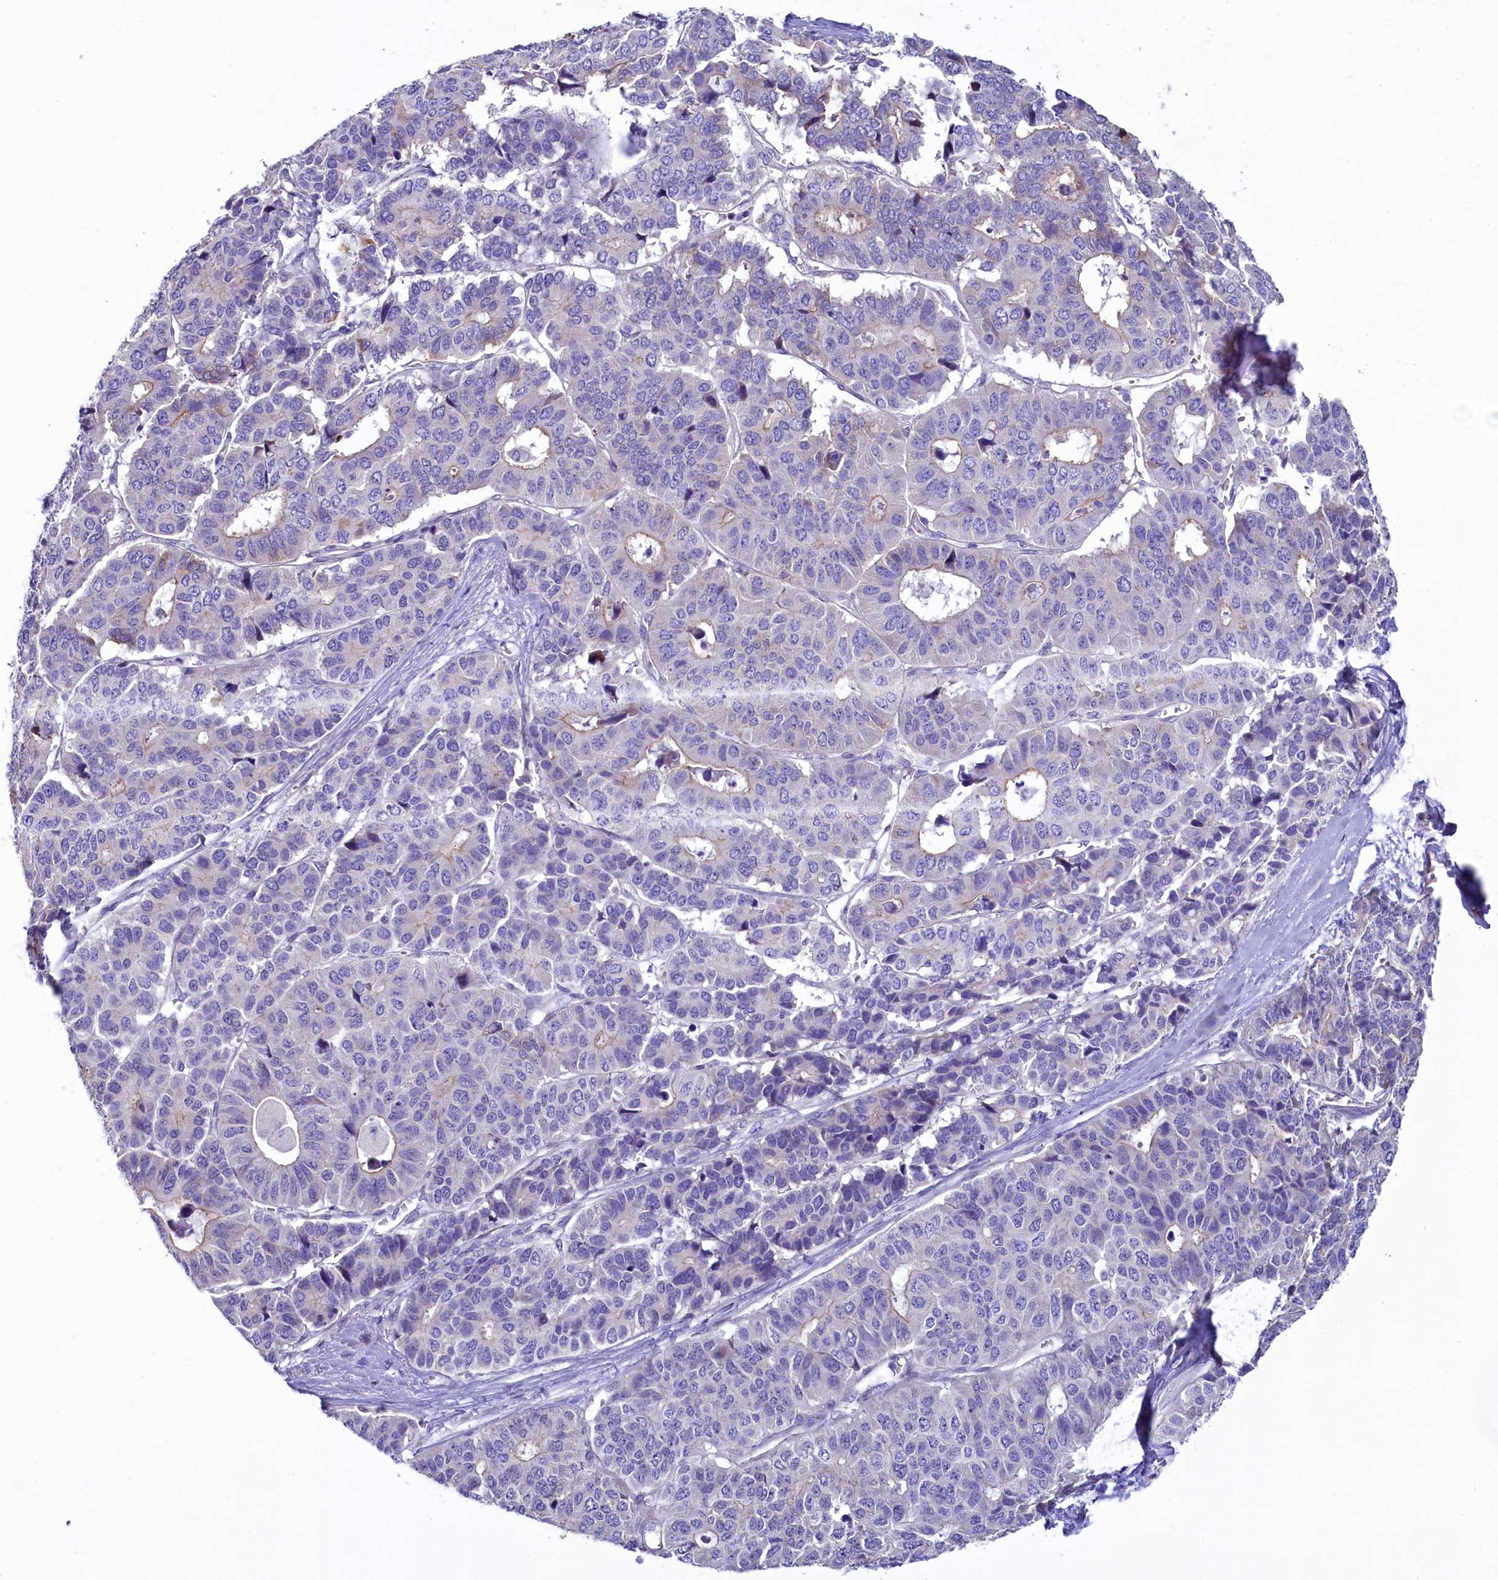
{"staining": {"intensity": "negative", "quantity": "none", "location": "none"}, "tissue": "pancreatic cancer", "cell_type": "Tumor cells", "image_type": "cancer", "snomed": [{"axis": "morphology", "description": "Adenocarcinoma, NOS"}, {"axis": "topography", "description": "Pancreas"}], "caption": "Immunohistochemistry (IHC) histopathology image of human pancreatic cancer stained for a protein (brown), which reveals no staining in tumor cells.", "gene": "KRBOX5", "patient": {"sex": "male", "age": 50}}